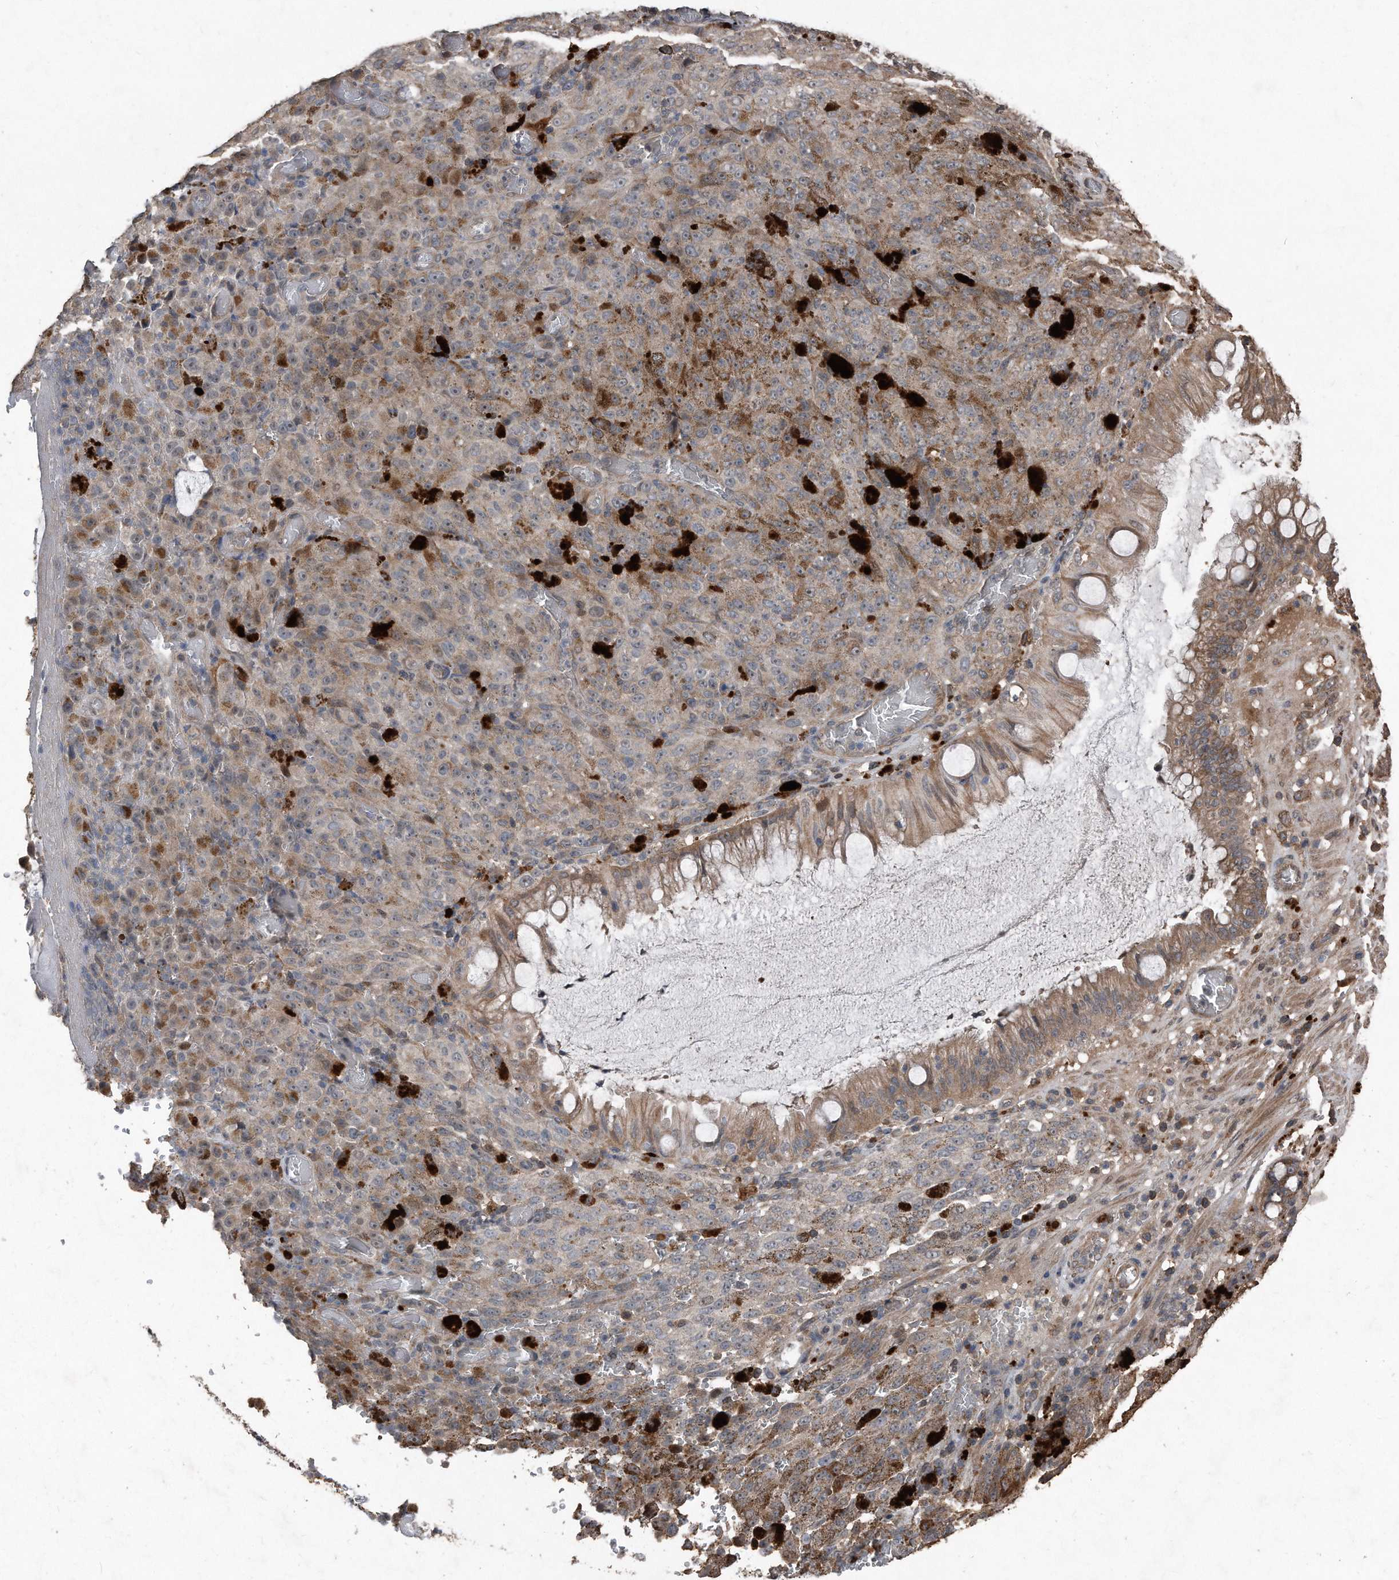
{"staining": {"intensity": "weak", "quantity": "<25%", "location": "cytoplasmic/membranous"}, "tissue": "melanoma", "cell_type": "Tumor cells", "image_type": "cancer", "snomed": [{"axis": "morphology", "description": "Malignant melanoma, NOS"}, {"axis": "topography", "description": "Rectum"}], "caption": "Human malignant melanoma stained for a protein using immunohistochemistry (IHC) displays no positivity in tumor cells.", "gene": "ANKRD10", "patient": {"sex": "female", "age": 81}}